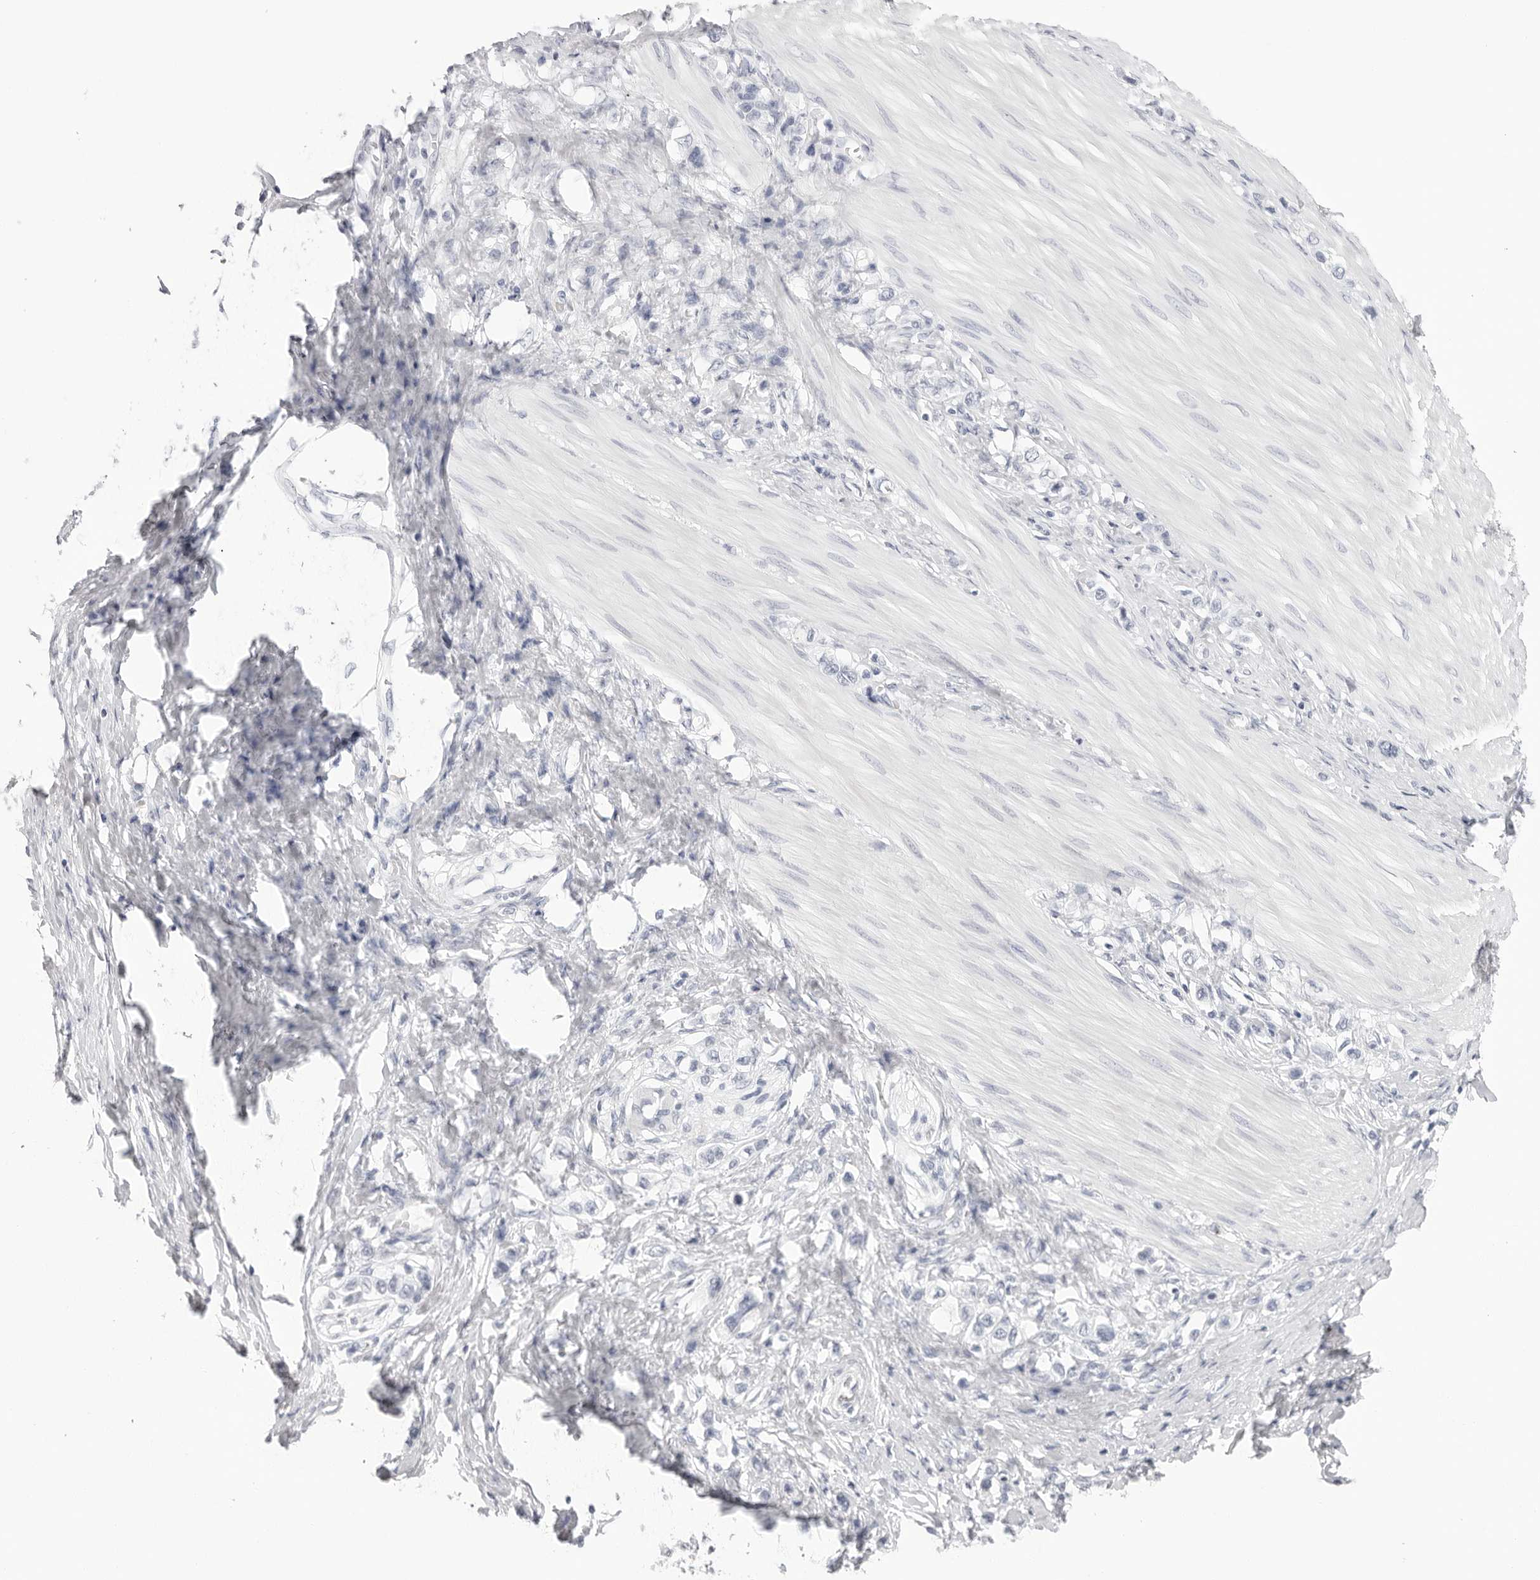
{"staining": {"intensity": "negative", "quantity": "none", "location": "none"}, "tissue": "stomach cancer", "cell_type": "Tumor cells", "image_type": "cancer", "snomed": [{"axis": "morphology", "description": "Adenocarcinoma, NOS"}, {"axis": "topography", "description": "Stomach"}], "caption": "The image exhibits no significant positivity in tumor cells of adenocarcinoma (stomach).", "gene": "CST5", "patient": {"sex": "female", "age": 65}}